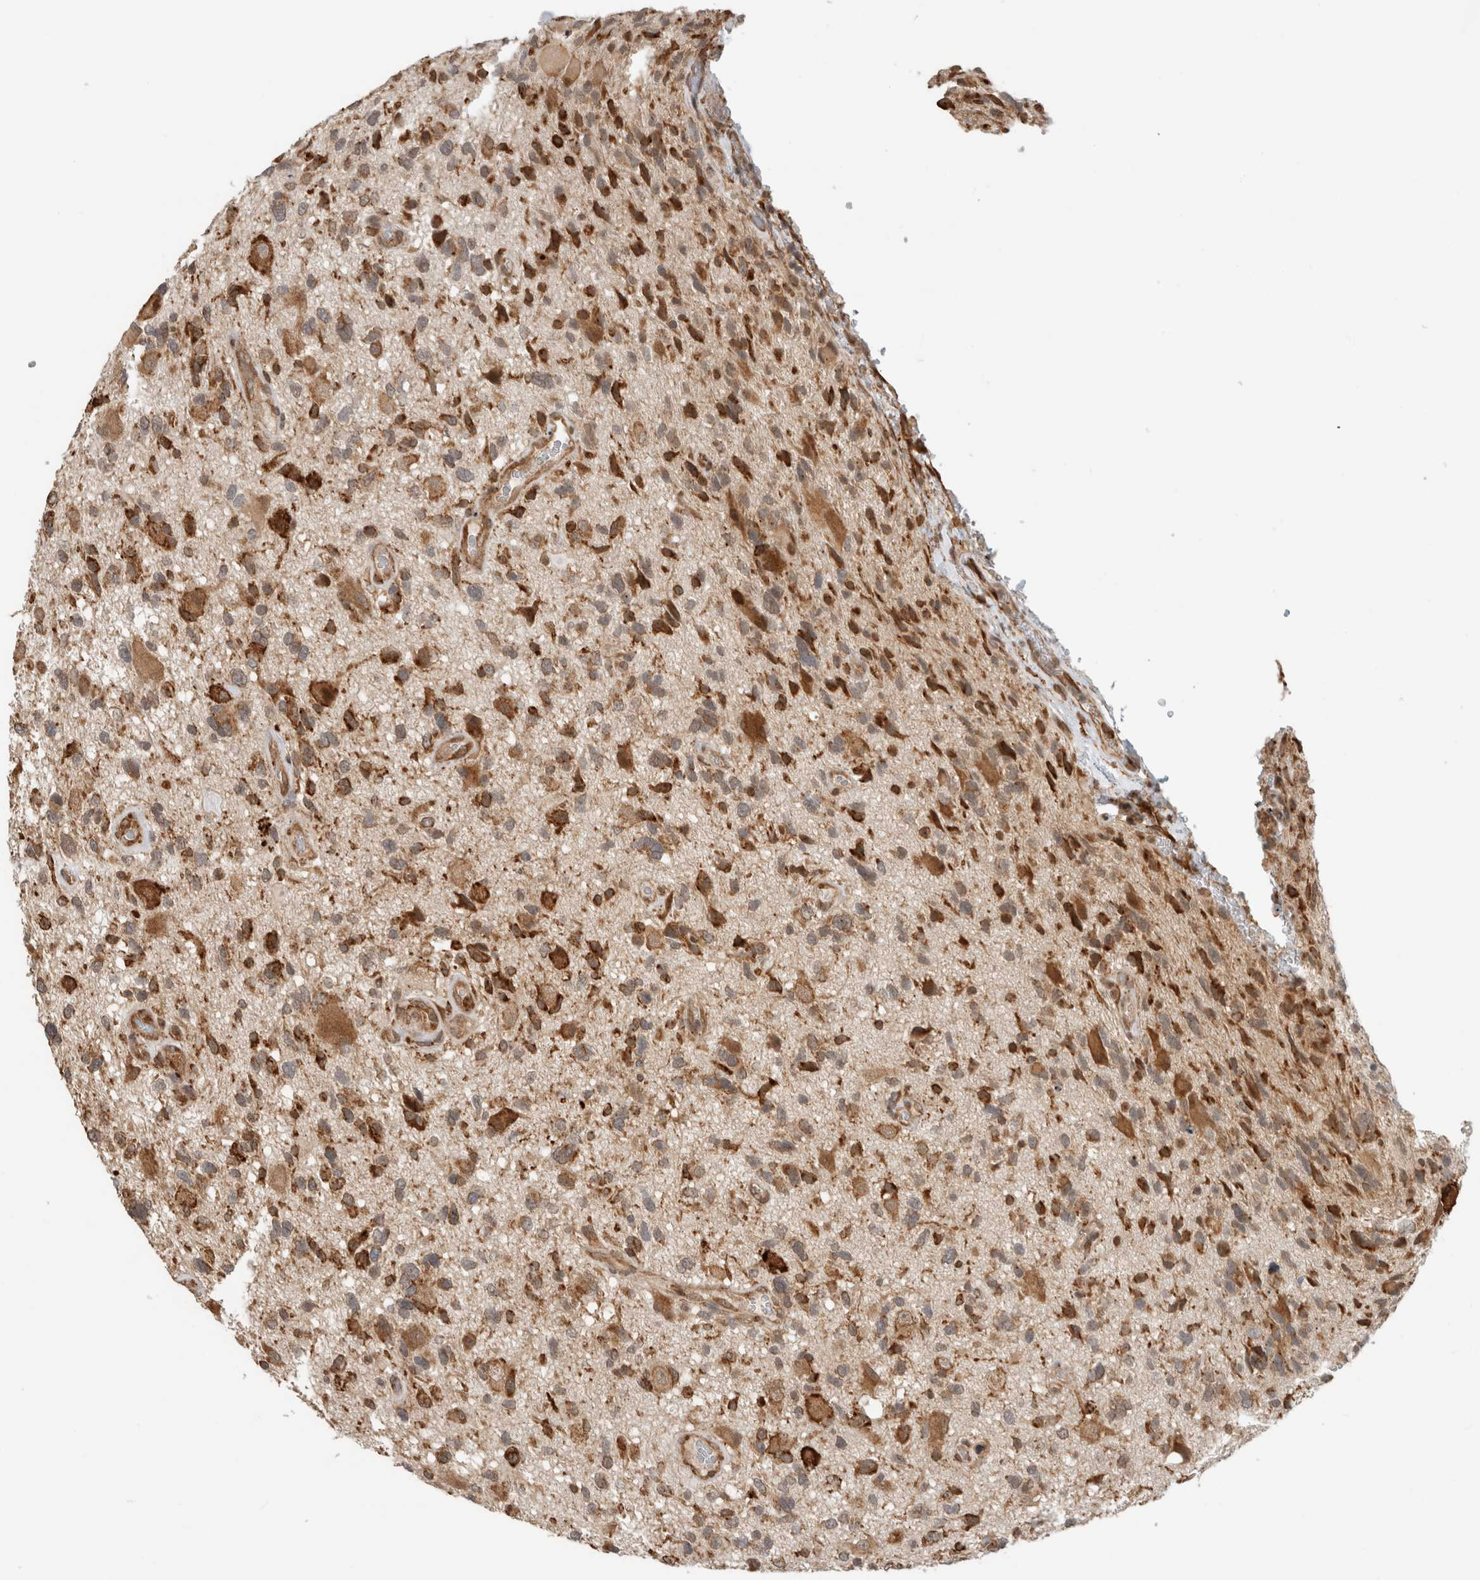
{"staining": {"intensity": "moderate", "quantity": ">75%", "location": "cytoplasmic/membranous"}, "tissue": "glioma", "cell_type": "Tumor cells", "image_type": "cancer", "snomed": [{"axis": "morphology", "description": "Glioma, malignant, High grade"}, {"axis": "topography", "description": "Brain"}], "caption": "DAB immunohistochemical staining of malignant glioma (high-grade) exhibits moderate cytoplasmic/membranous protein staining in approximately >75% of tumor cells. (IHC, brightfield microscopy, high magnification).", "gene": "MS4A7", "patient": {"sex": "male", "age": 33}}